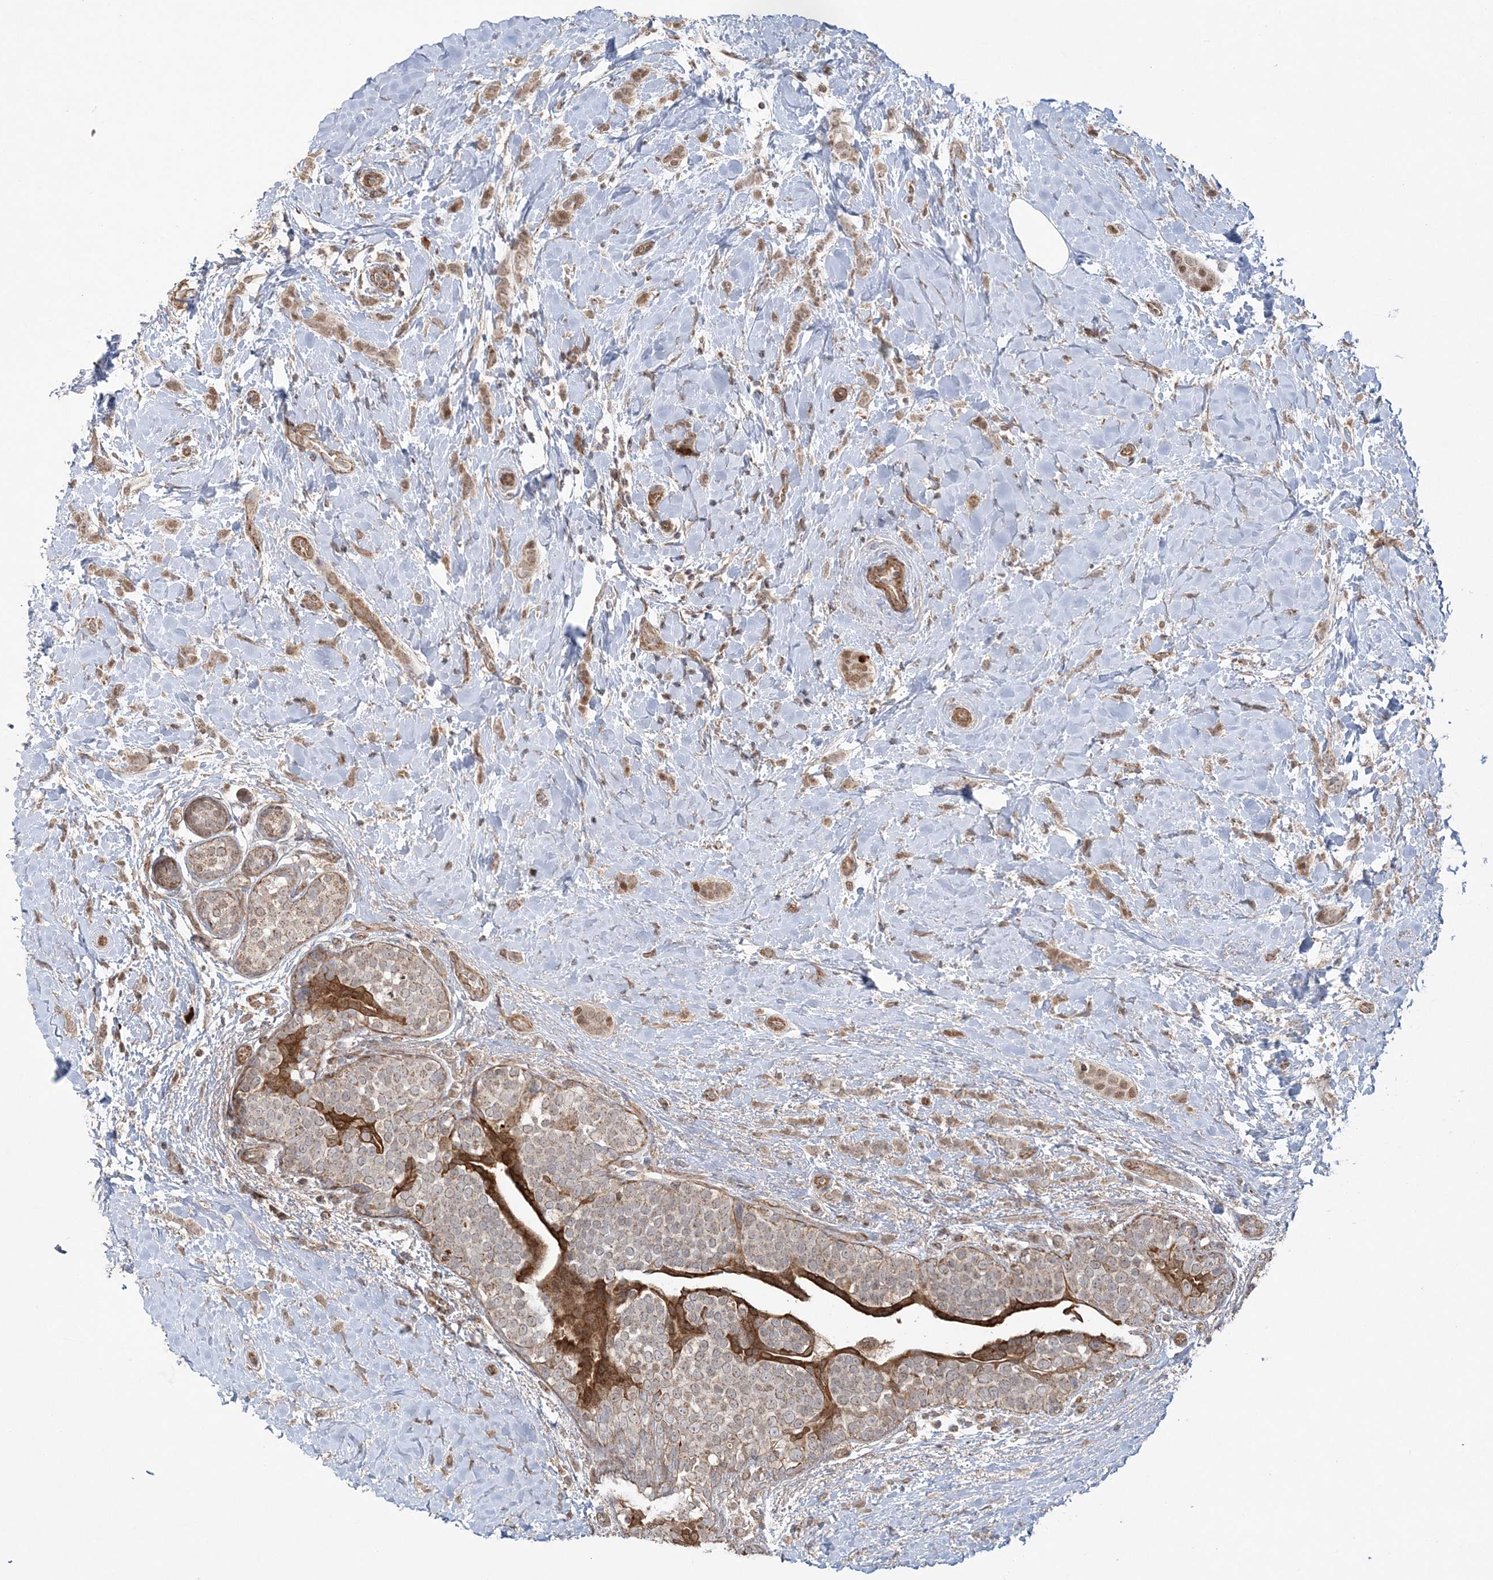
{"staining": {"intensity": "moderate", "quantity": ">75%", "location": "cytoplasmic/membranous,nuclear"}, "tissue": "breast cancer", "cell_type": "Tumor cells", "image_type": "cancer", "snomed": [{"axis": "morphology", "description": "Lobular carcinoma, in situ"}, {"axis": "morphology", "description": "Lobular carcinoma"}, {"axis": "topography", "description": "Breast"}], "caption": "High-magnification brightfield microscopy of breast cancer stained with DAB (brown) and counterstained with hematoxylin (blue). tumor cells exhibit moderate cytoplasmic/membranous and nuclear expression is present in about>75% of cells. Using DAB (brown) and hematoxylin (blue) stains, captured at high magnification using brightfield microscopy.", "gene": "SCLT1", "patient": {"sex": "female", "age": 41}}